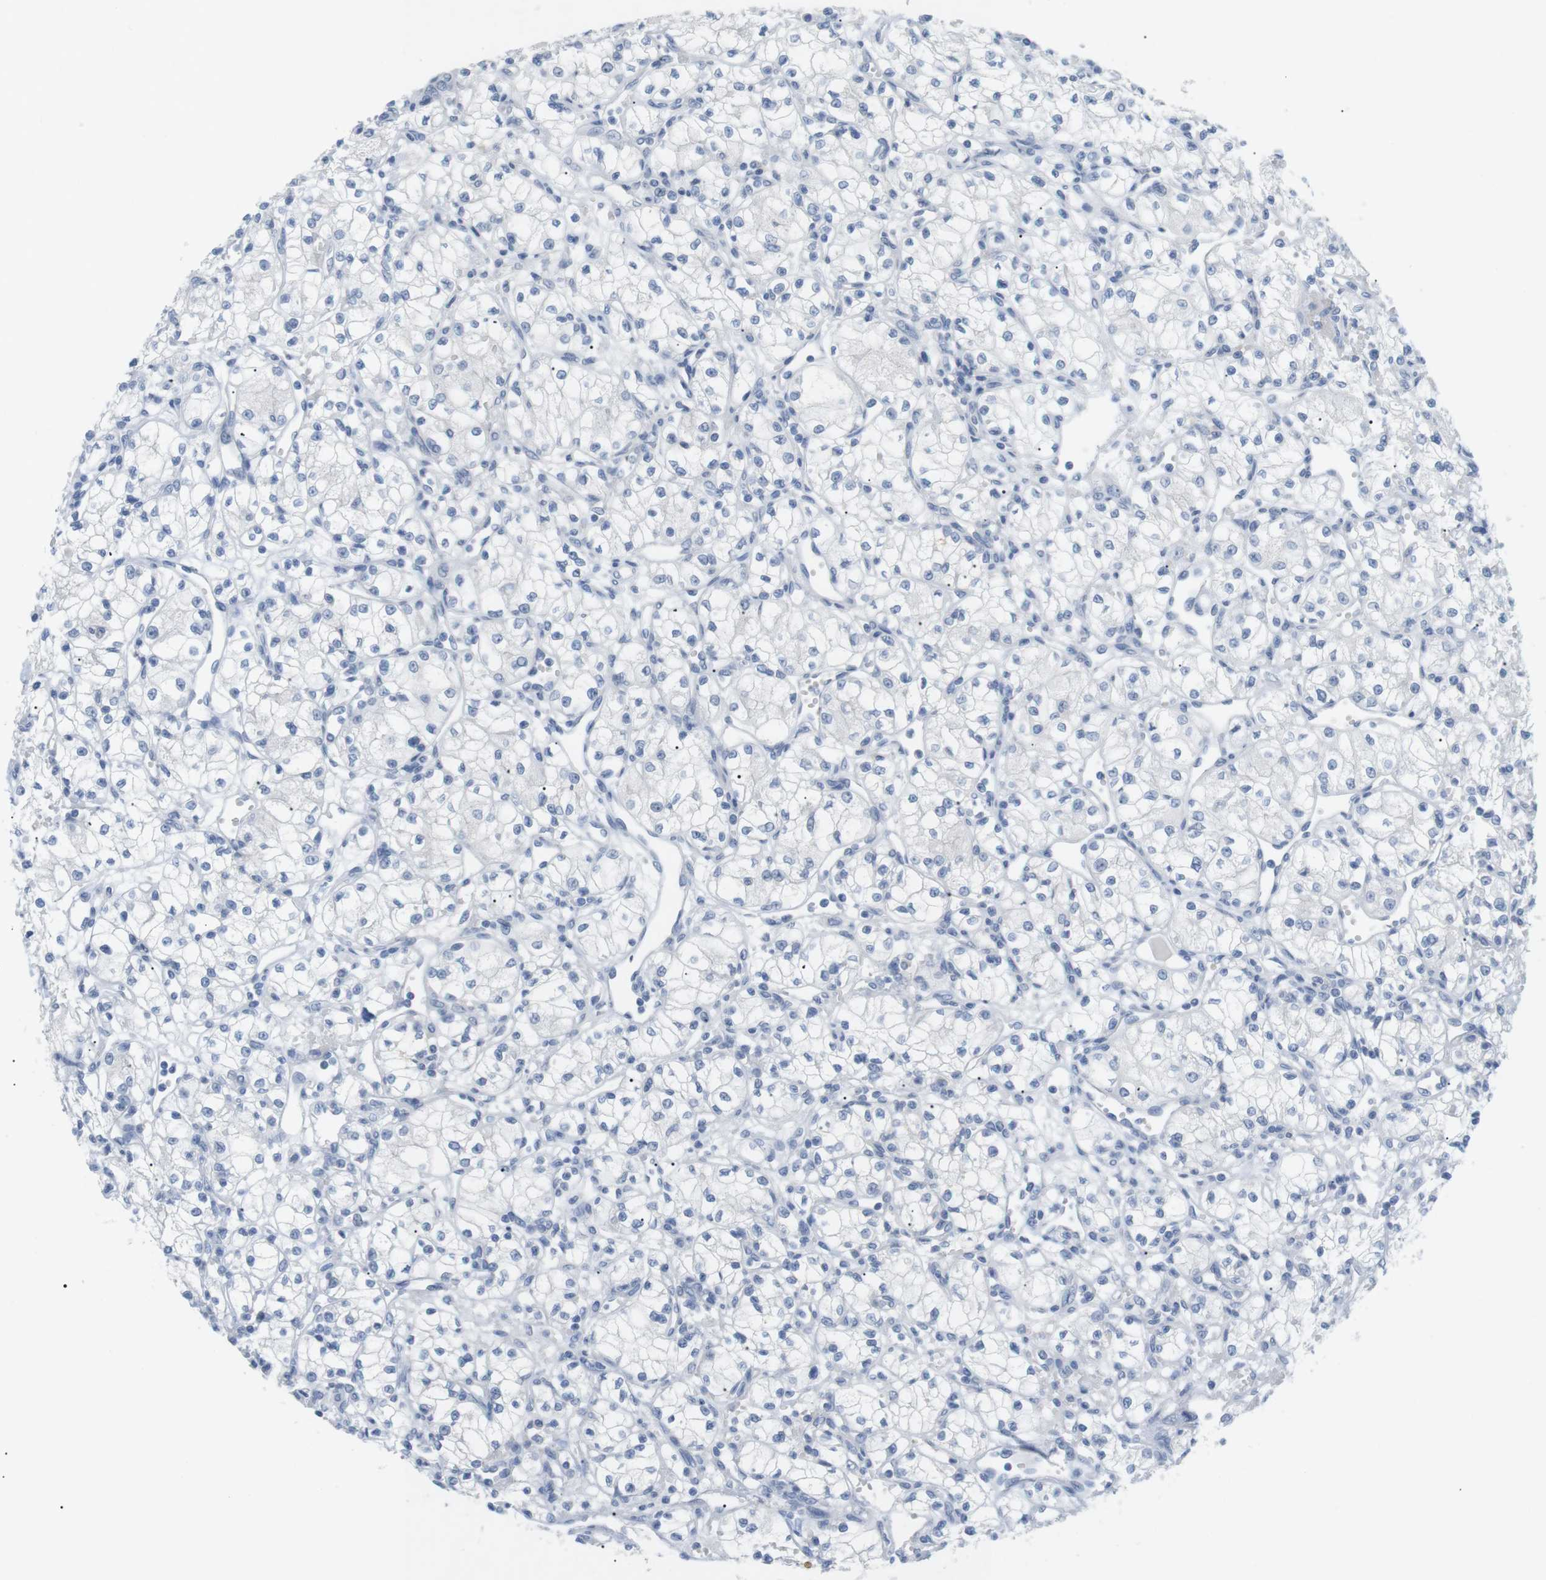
{"staining": {"intensity": "negative", "quantity": "none", "location": "none"}, "tissue": "renal cancer", "cell_type": "Tumor cells", "image_type": "cancer", "snomed": [{"axis": "morphology", "description": "Normal tissue, NOS"}, {"axis": "morphology", "description": "Adenocarcinoma, NOS"}, {"axis": "topography", "description": "Kidney"}], "caption": "DAB immunohistochemical staining of human renal adenocarcinoma displays no significant positivity in tumor cells.", "gene": "HBG2", "patient": {"sex": "male", "age": 59}}